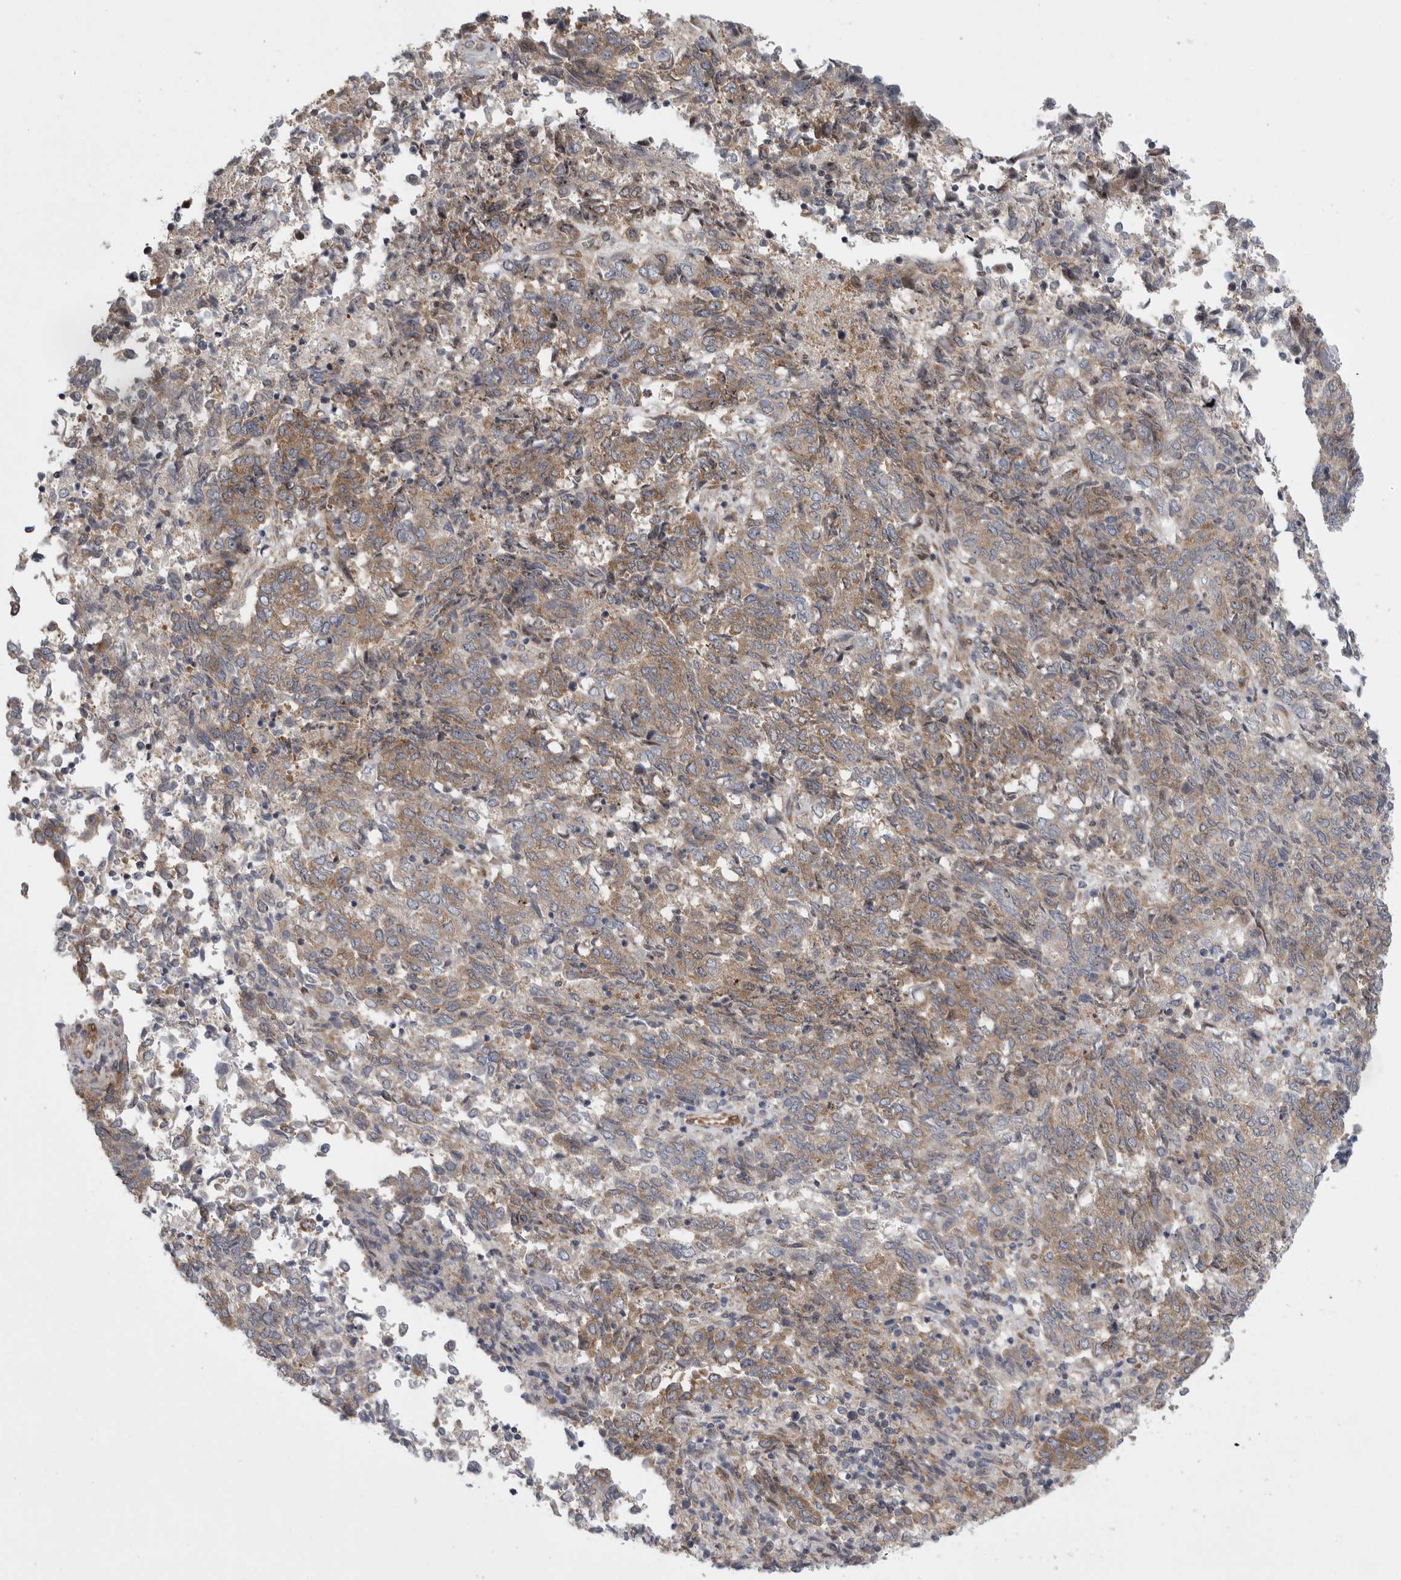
{"staining": {"intensity": "moderate", "quantity": ">75%", "location": "cytoplasmic/membranous"}, "tissue": "endometrial cancer", "cell_type": "Tumor cells", "image_type": "cancer", "snomed": [{"axis": "morphology", "description": "Adenocarcinoma, NOS"}, {"axis": "topography", "description": "Endometrium"}], "caption": "A photomicrograph showing moderate cytoplasmic/membranous positivity in about >75% of tumor cells in adenocarcinoma (endometrial), as visualized by brown immunohistochemical staining.", "gene": "FBXO43", "patient": {"sex": "female", "age": 80}}